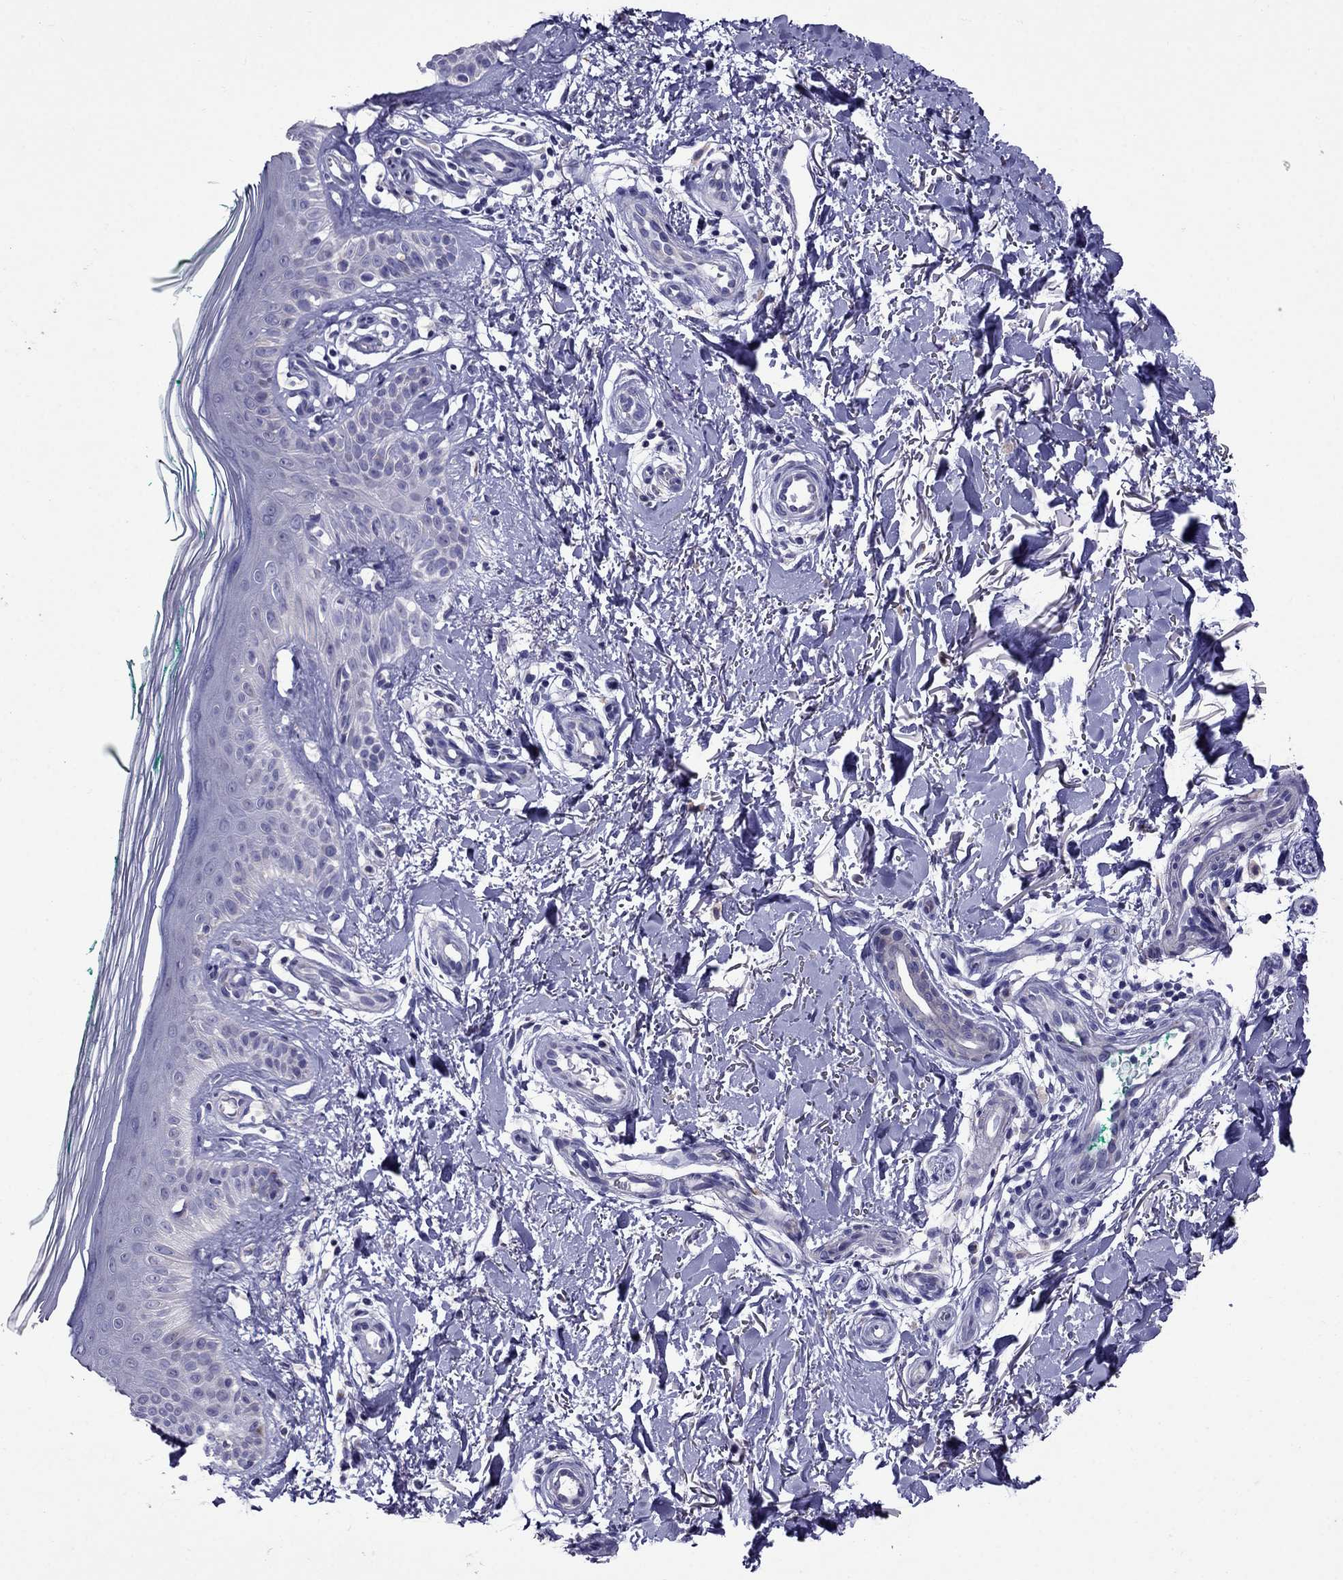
{"staining": {"intensity": "negative", "quantity": "none", "location": "none"}, "tissue": "skin", "cell_type": "Fibroblasts", "image_type": "normal", "snomed": [{"axis": "morphology", "description": "Normal tissue, NOS"}, {"axis": "morphology", "description": "Inflammation, NOS"}, {"axis": "morphology", "description": "Fibrosis, NOS"}, {"axis": "topography", "description": "Skin"}], "caption": "This is an immunohistochemistry (IHC) photomicrograph of benign human skin. There is no expression in fibroblasts.", "gene": "OXCT2", "patient": {"sex": "male", "age": 71}}